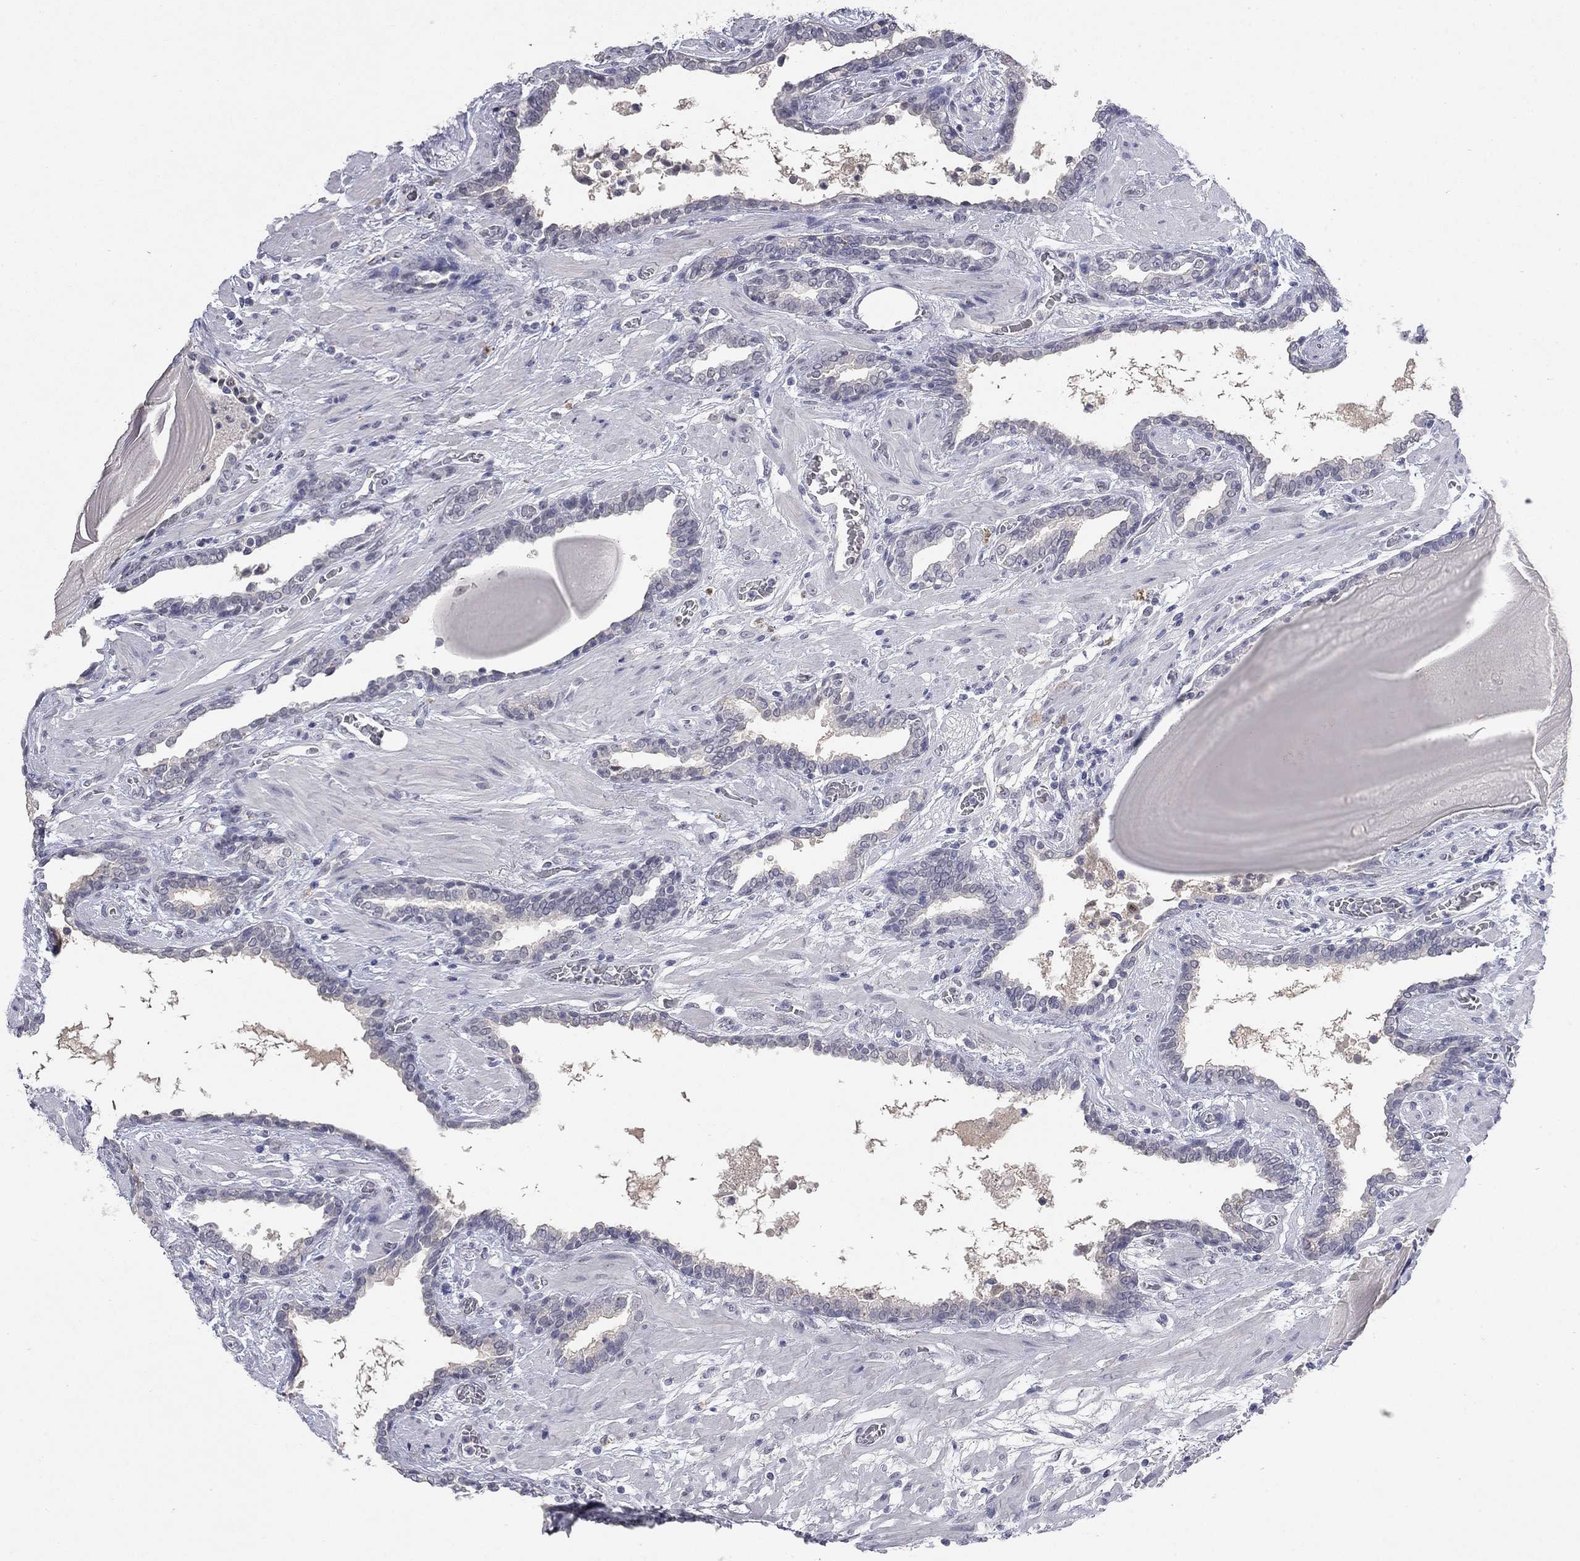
{"staining": {"intensity": "negative", "quantity": "none", "location": "none"}, "tissue": "prostate cancer", "cell_type": "Tumor cells", "image_type": "cancer", "snomed": [{"axis": "morphology", "description": "Adenocarcinoma, Low grade"}, {"axis": "topography", "description": "Prostate"}], "caption": "Tumor cells show no significant positivity in prostate low-grade adenocarcinoma. The staining was performed using DAB to visualize the protein expression in brown, while the nuclei were stained in blue with hematoxylin (Magnification: 20x).", "gene": "SLC51A", "patient": {"sex": "male", "age": 69}}